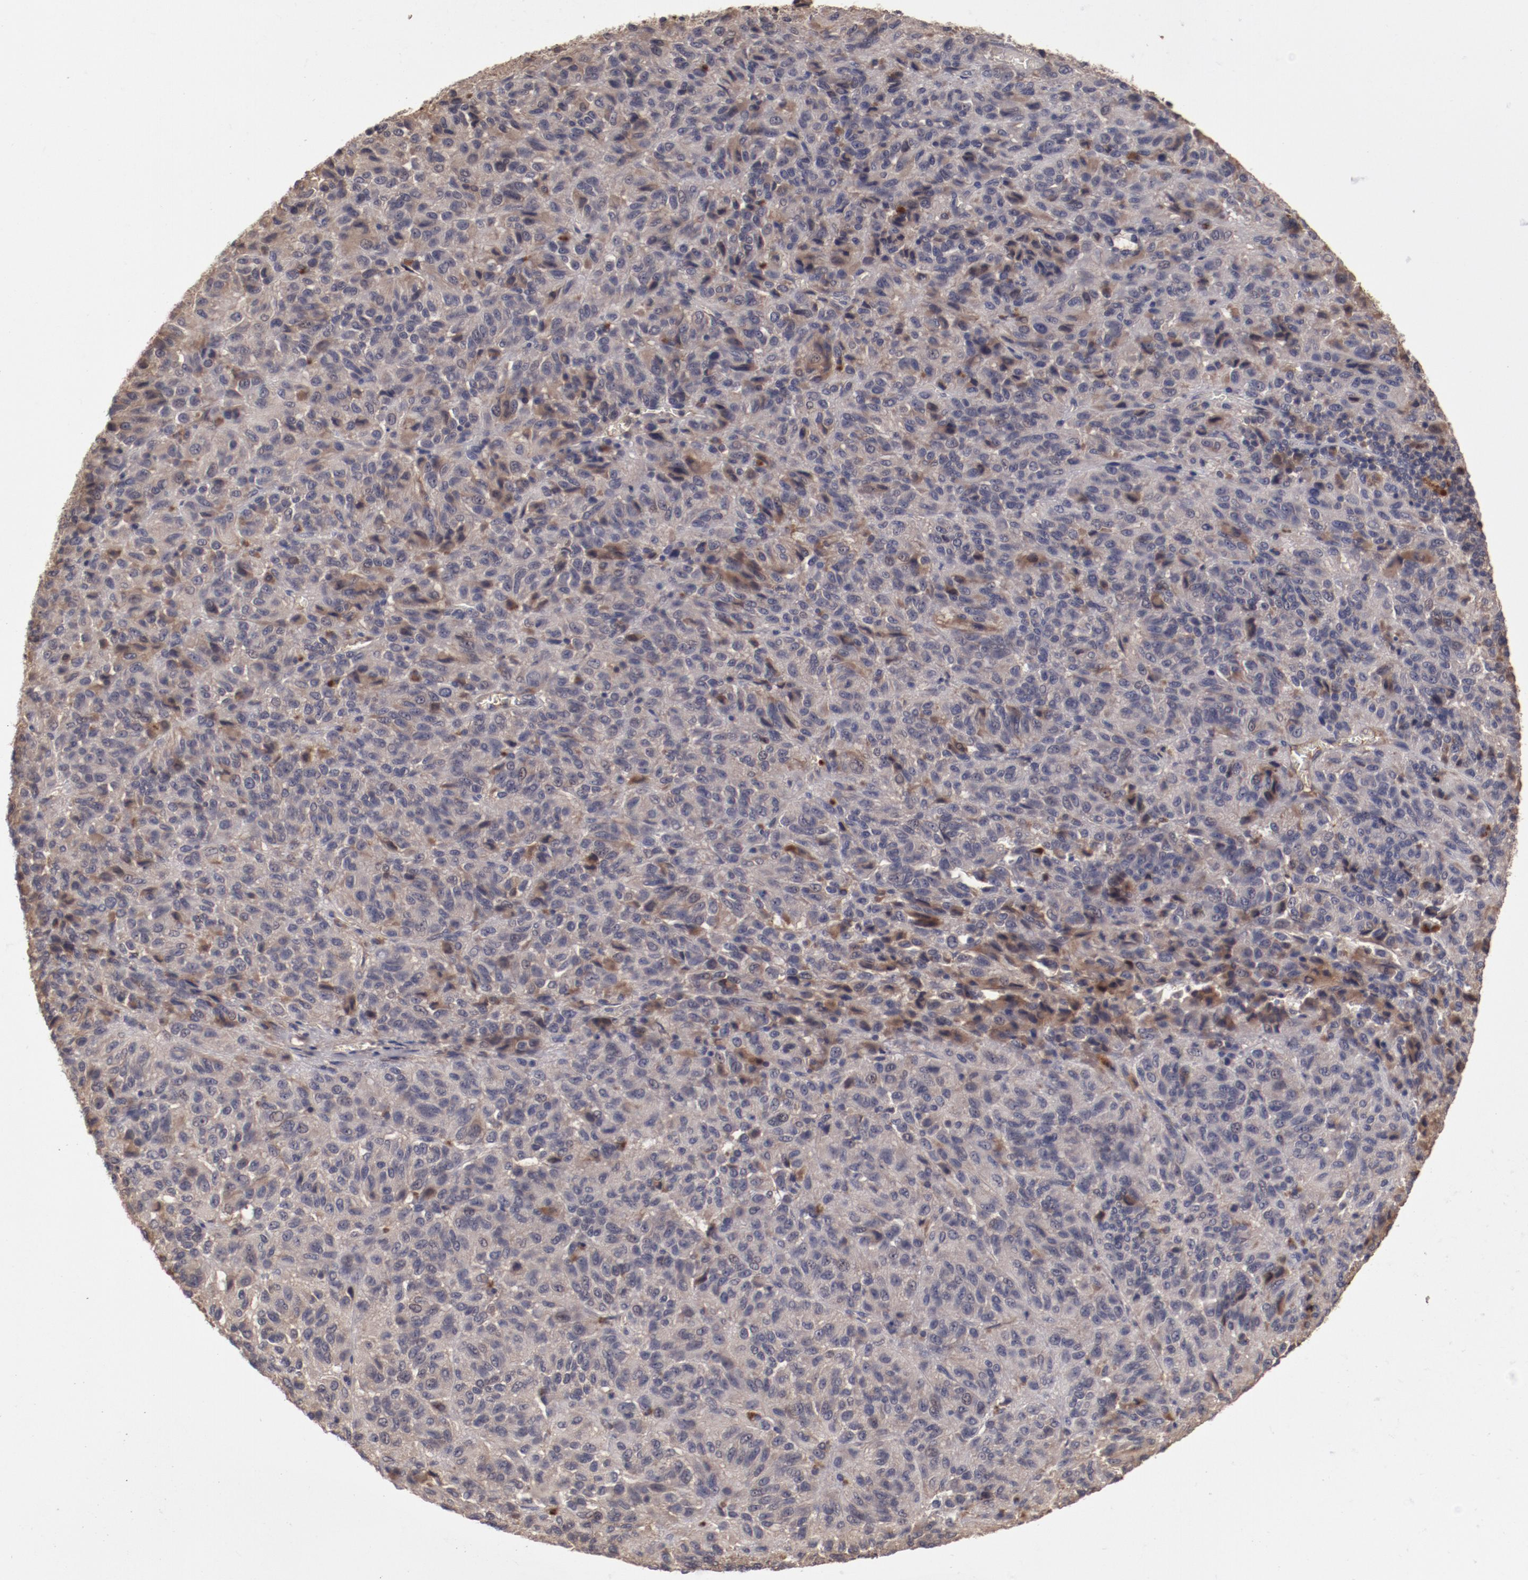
{"staining": {"intensity": "negative", "quantity": "none", "location": "none"}, "tissue": "melanoma", "cell_type": "Tumor cells", "image_type": "cancer", "snomed": [{"axis": "morphology", "description": "Malignant melanoma, Metastatic site"}, {"axis": "topography", "description": "Lung"}], "caption": "Immunohistochemistry (IHC) histopathology image of neoplastic tissue: human melanoma stained with DAB exhibits no significant protein staining in tumor cells.", "gene": "CP", "patient": {"sex": "male", "age": 64}}